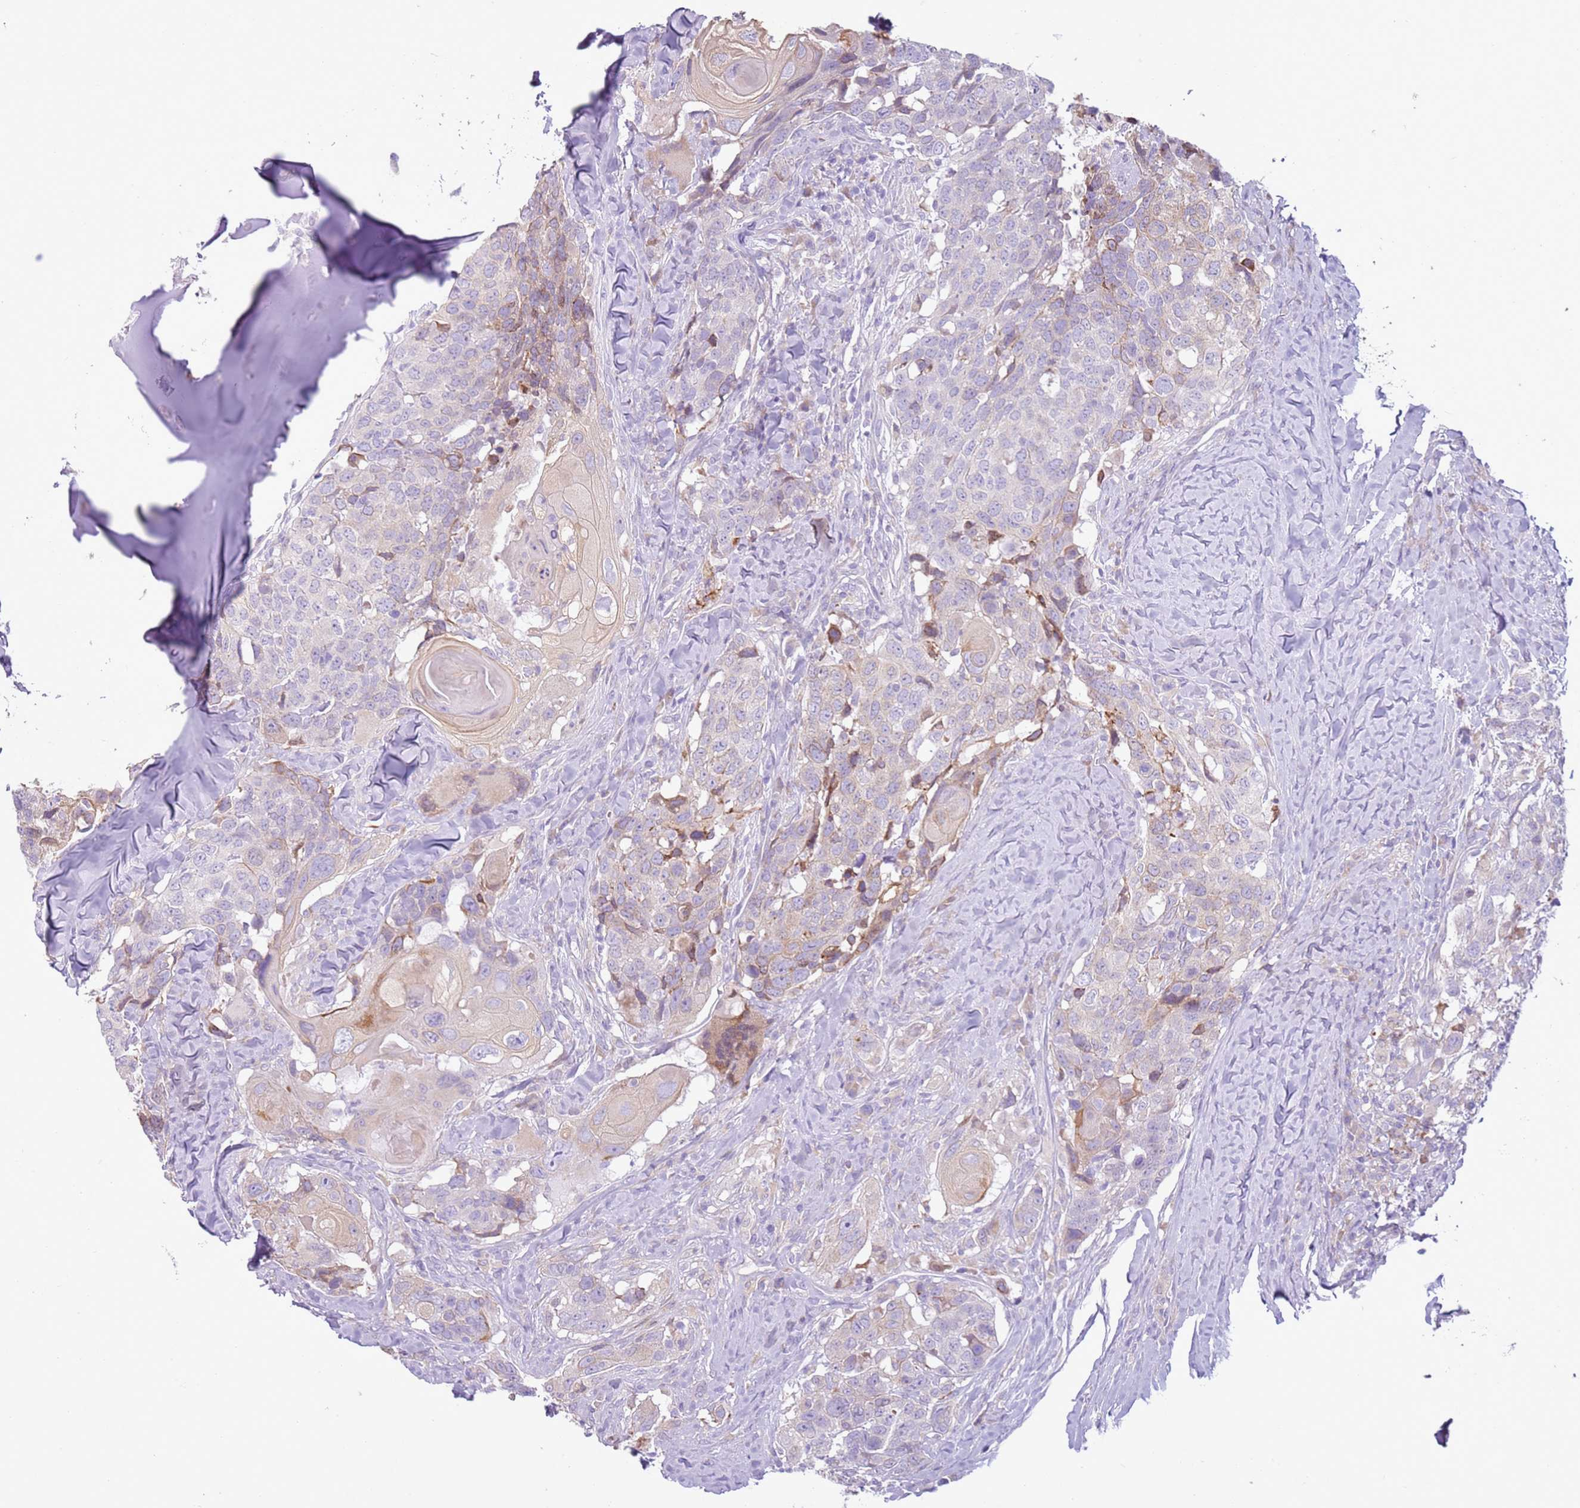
{"staining": {"intensity": "weak", "quantity": "<25%", "location": "cytoplasmic/membranous"}, "tissue": "head and neck cancer", "cell_type": "Tumor cells", "image_type": "cancer", "snomed": [{"axis": "morphology", "description": "Normal tissue, NOS"}, {"axis": "morphology", "description": "Squamous cell carcinoma, NOS"}, {"axis": "topography", "description": "Skeletal muscle"}, {"axis": "topography", "description": "Vascular tissue"}, {"axis": "topography", "description": "Peripheral nerve tissue"}, {"axis": "topography", "description": "Head-Neck"}], "caption": "Tumor cells are negative for protein expression in human head and neck cancer (squamous cell carcinoma). (Brightfield microscopy of DAB (3,3'-diaminobenzidine) immunohistochemistry (IHC) at high magnification).", "gene": "OAF", "patient": {"sex": "male", "age": 66}}